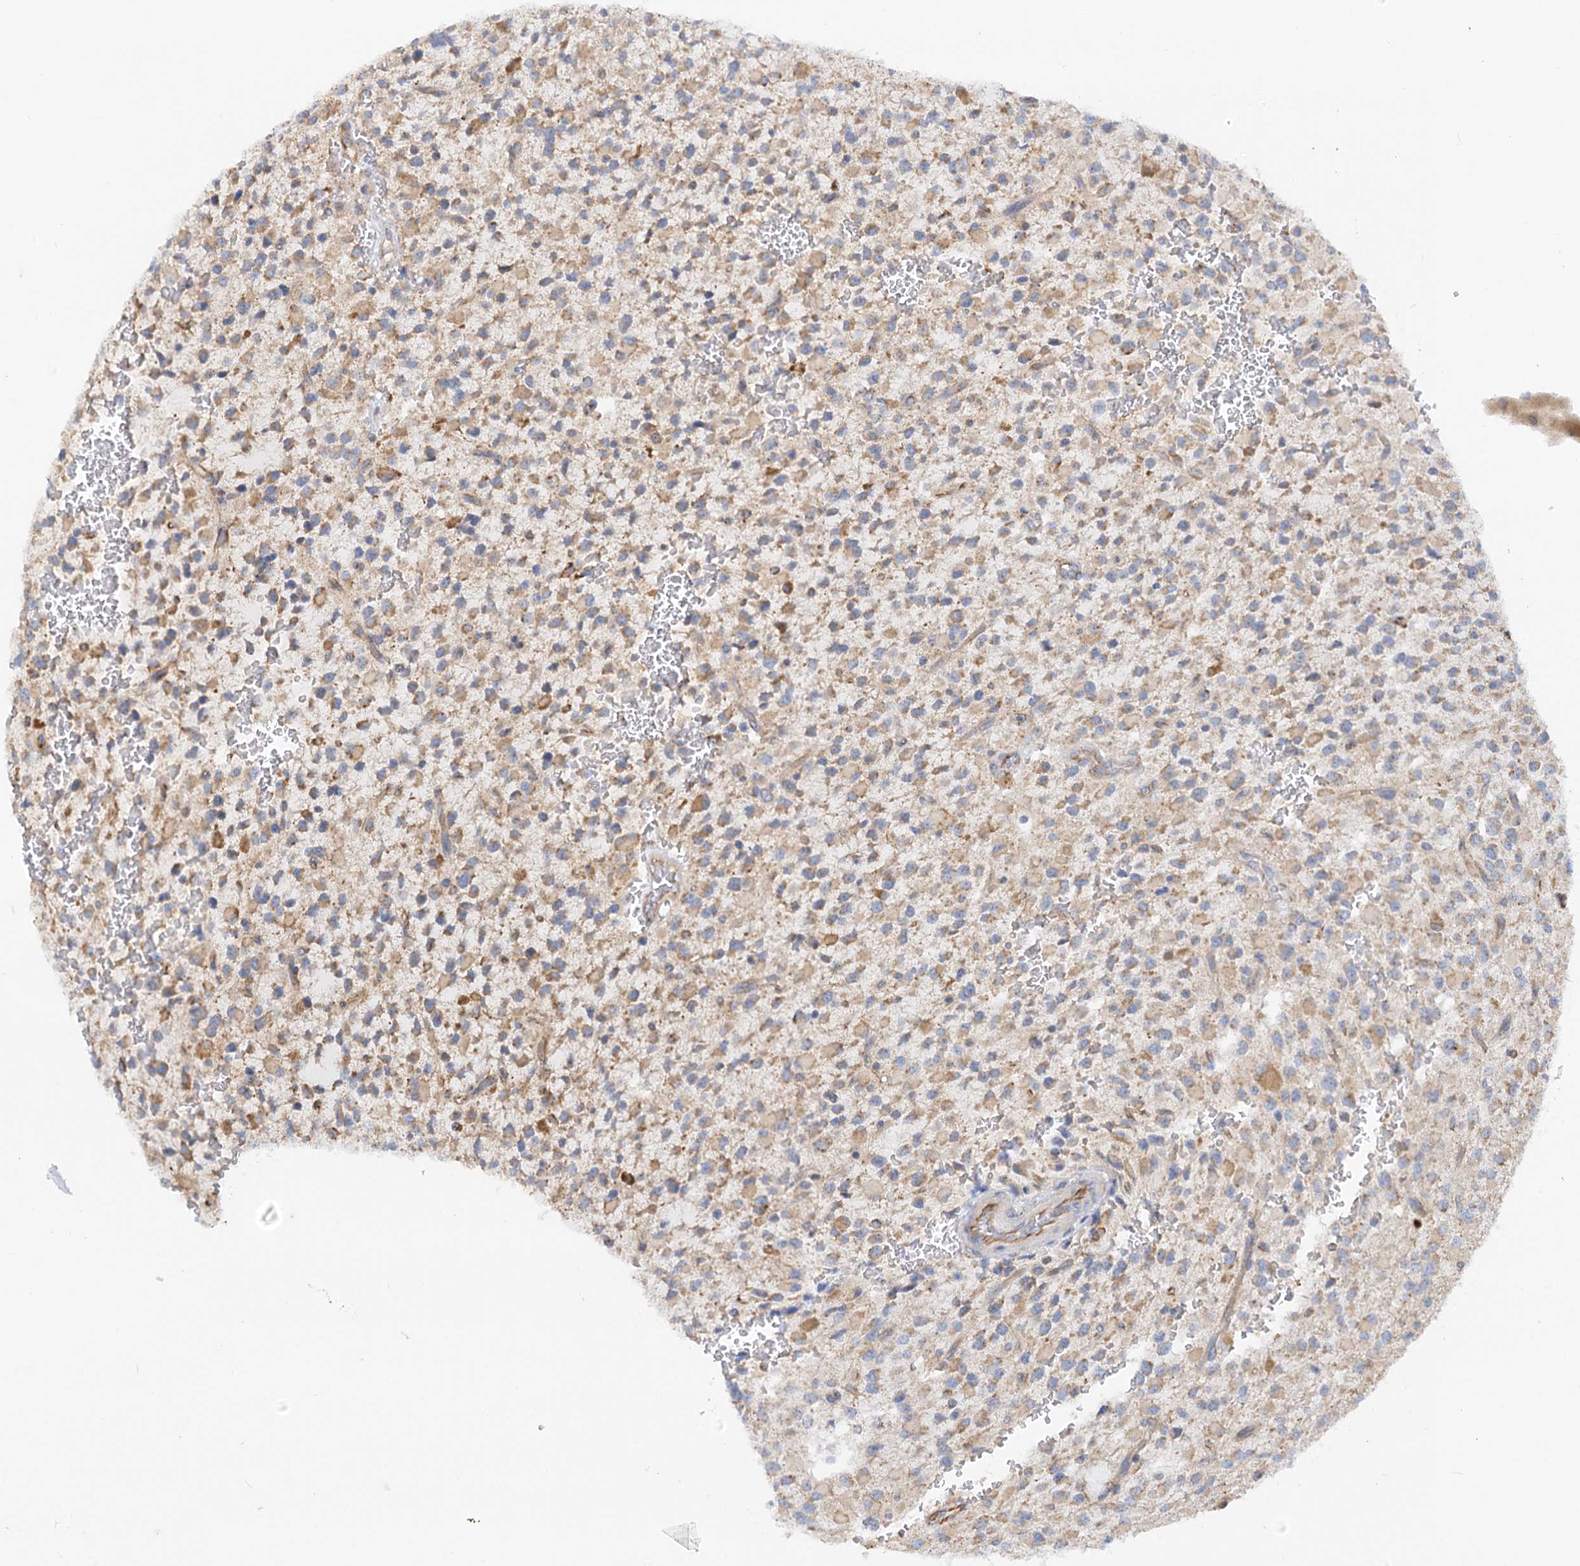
{"staining": {"intensity": "moderate", "quantity": "25%-75%", "location": "cytoplasmic/membranous"}, "tissue": "glioma", "cell_type": "Tumor cells", "image_type": "cancer", "snomed": [{"axis": "morphology", "description": "Glioma, malignant, High grade"}, {"axis": "topography", "description": "Brain"}], "caption": "Glioma tissue displays moderate cytoplasmic/membranous expression in approximately 25%-75% of tumor cells, visualized by immunohistochemistry. The protein is stained brown, and the nuclei are stained in blue (DAB (3,3'-diaminobenzidine) IHC with brightfield microscopy, high magnification).", "gene": "NELL2", "patient": {"sex": "male", "age": 34}}